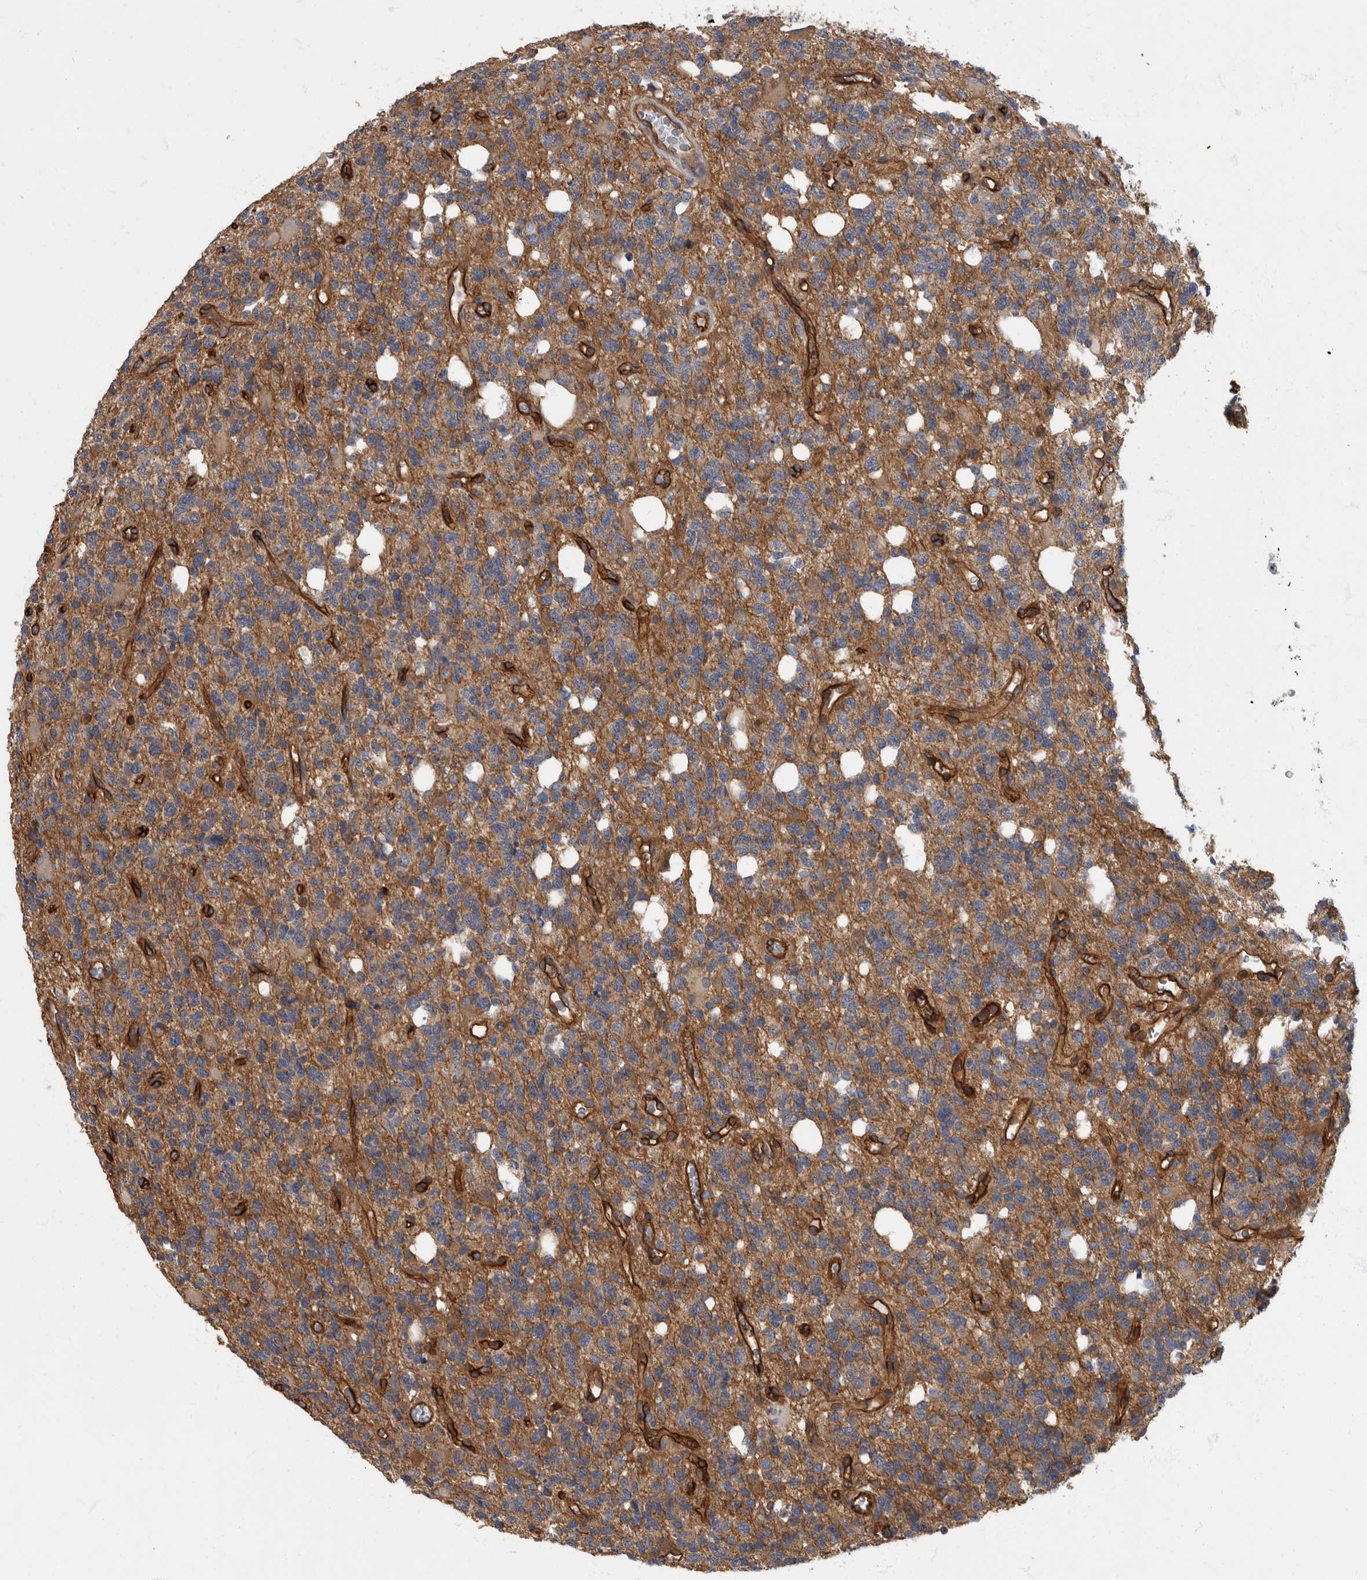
{"staining": {"intensity": "moderate", "quantity": "25%-75%", "location": "cytoplasmic/membranous"}, "tissue": "glioma", "cell_type": "Tumor cells", "image_type": "cancer", "snomed": [{"axis": "morphology", "description": "Glioma, malignant, High grade"}, {"axis": "topography", "description": "Brain"}], "caption": "A medium amount of moderate cytoplasmic/membranous expression is seen in about 25%-75% of tumor cells in glioma tissue. The staining is performed using DAB brown chromogen to label protein expression. The nuclei are counter-stained blue using hematoxylin.", "gene": "PDK1", "patient": {"sex": "female", "age": 62}}